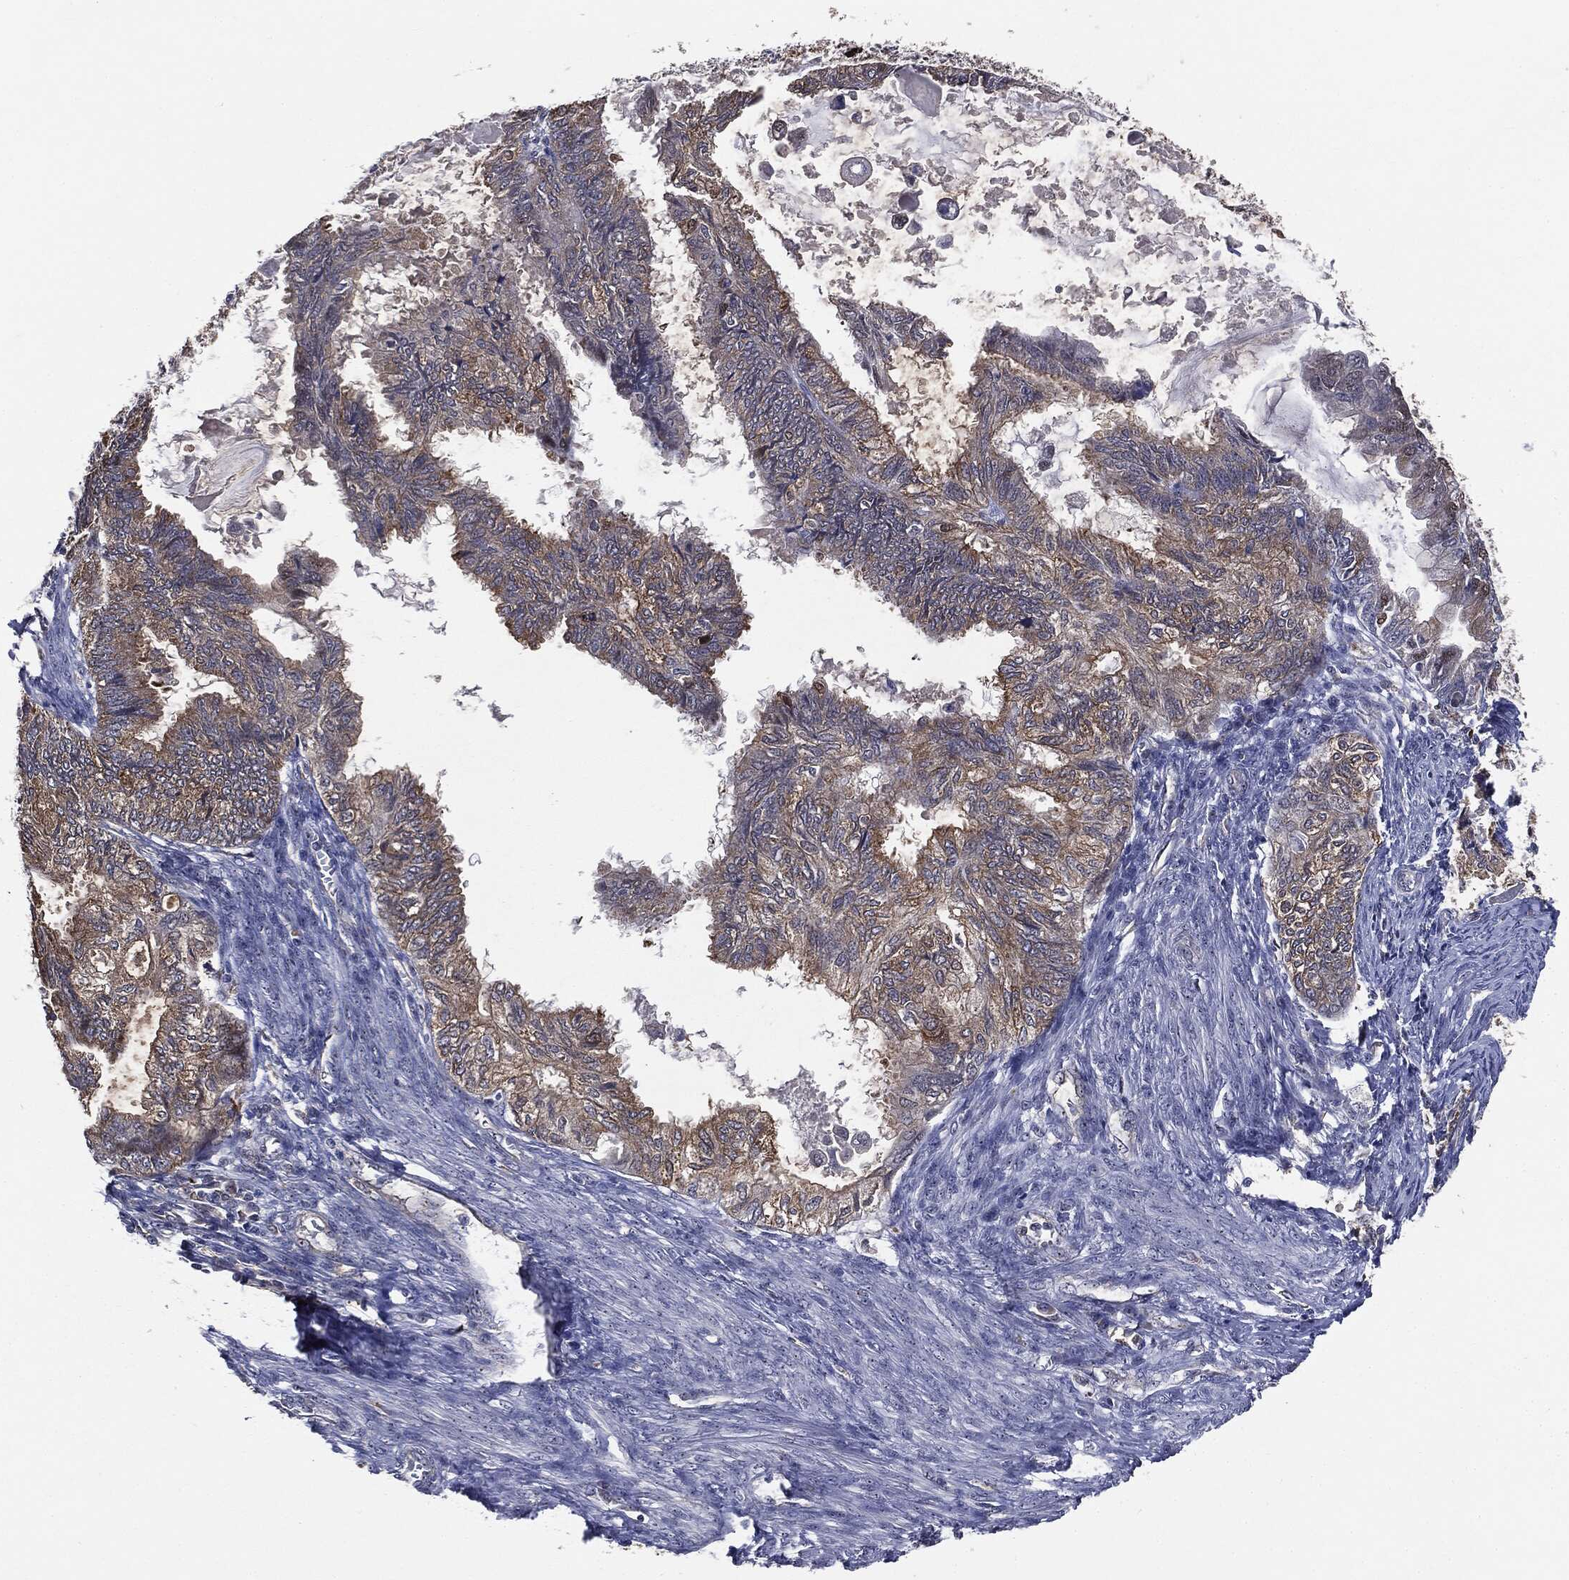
{"staining": {"intensity": "moderate", "quantity": ">75%", "location": "cytoplasmic/membranous"}, "tissue": "endometrial cancer", "cell_type": "Tumor cells", "image_type": "cancer", "snomed": [{"axis": "morphology", "description": "Adenocarcinoma, NOS"}, {"axis": "topography", "description": "Endometrium"}], "caption": "Immunohistochemical staining of endometrial adenocarcinoma reveals medium levels of moderate cytoplasmic/membranous staining in about >75% of tumor cells. (DAB = brown stain, brightfield microscopy at high magnification).", "gene": "TRMT1L", "patient": {"sex": "female", "age": 86}}